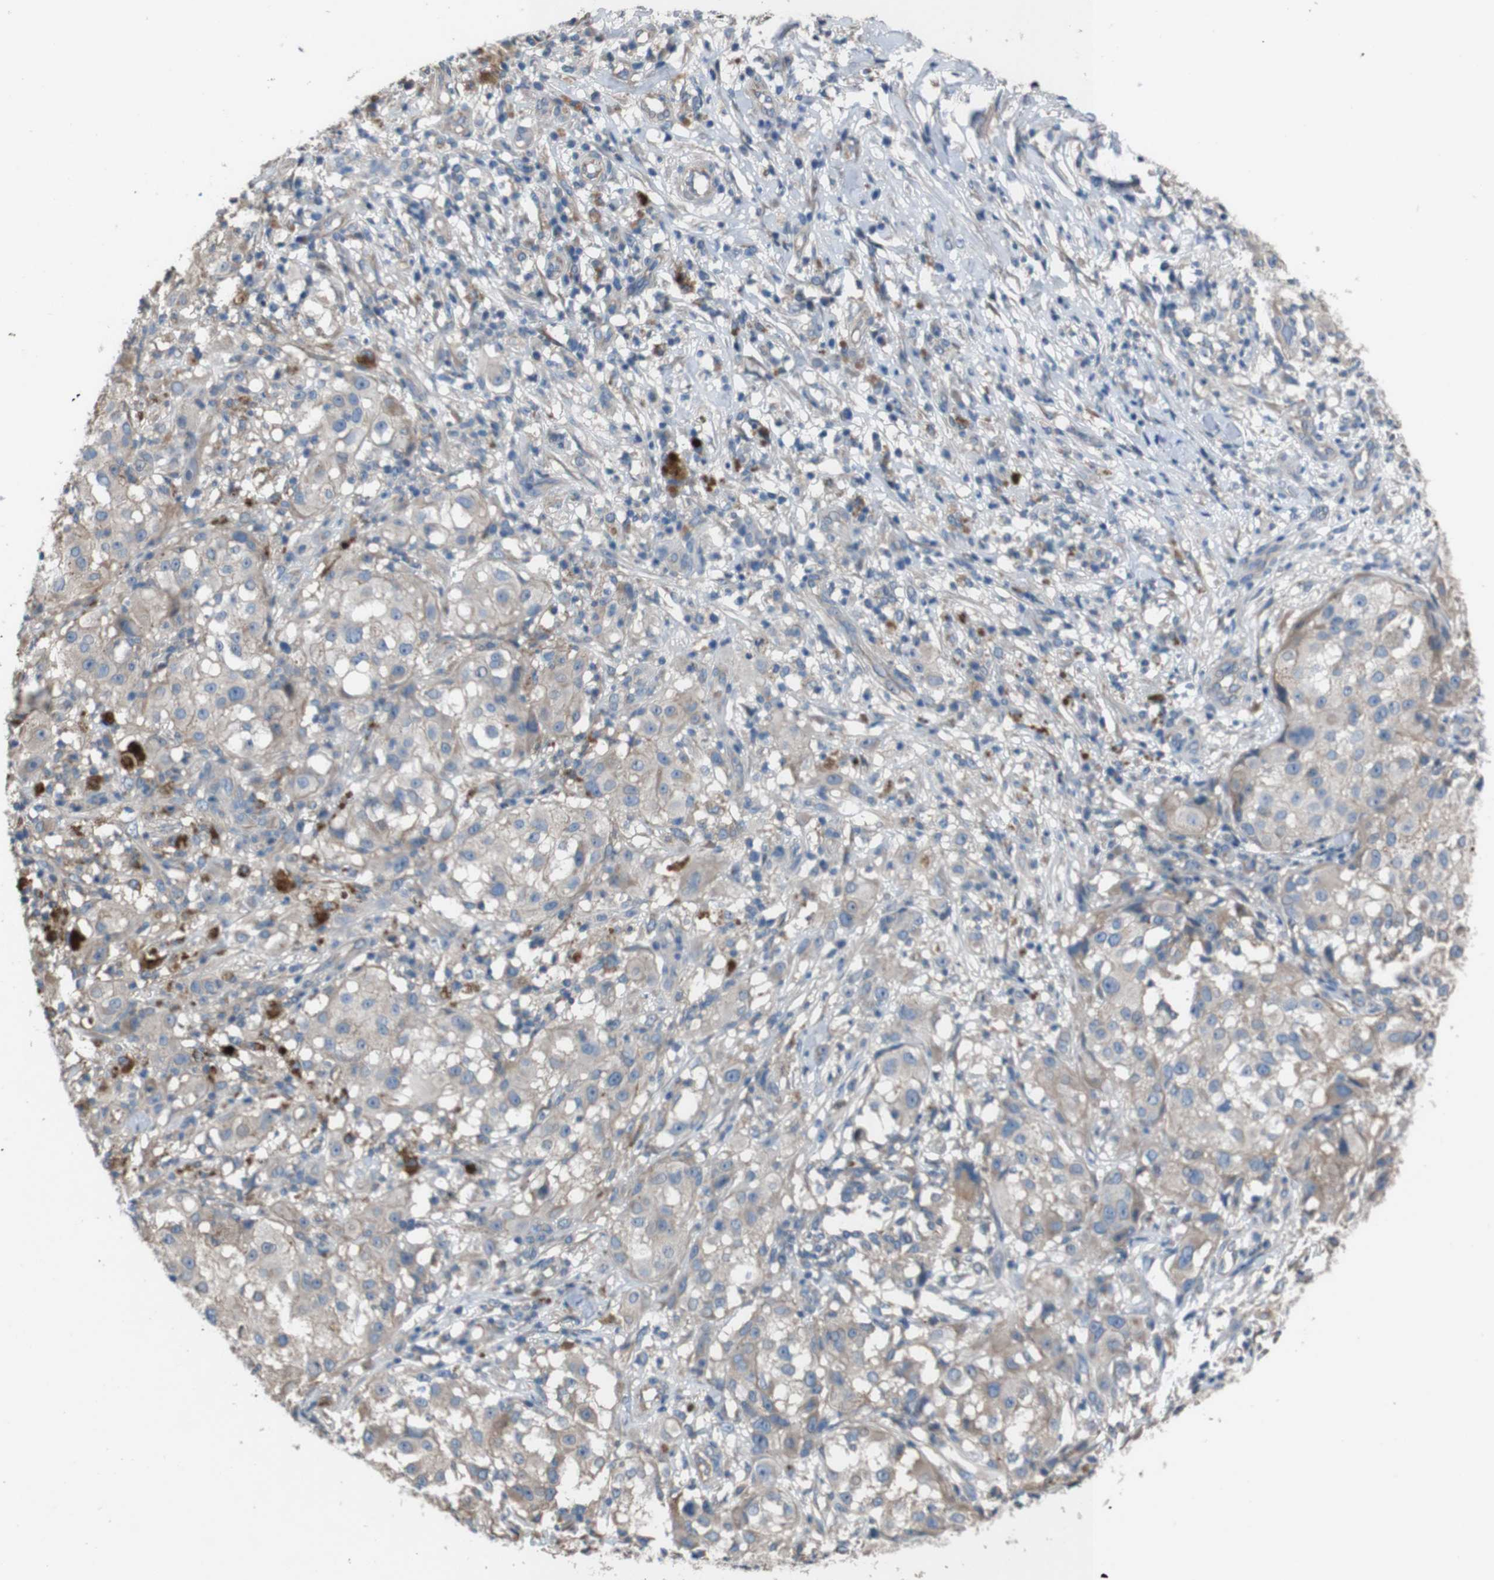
{"staining": {"intensity": "weak", "quantity": ">75%", "location": "cytoplasmic/membranous"}, "tissue": "melanoma", "cell_type": "Tumor cells", "image_type": "cancer", "snomed": [{"axis": "morphology", "description": "Necrosis, NOS"}, {"axis": "morphology", "description": "Malignant melanoma, NOS"}, {"axis": "topography", "description": "Skin"}], "caption": "High-magnification brightfield microscopy of malignant melanoma stained with DAB (brown) and counterstained with hematoxylin (blue). tumor cells exhibit weak cytoplasmic/membranous staining is appreciated in about>75% of cells. (DAB (3,3'-diaminobenzidine) IHC with brightfield microscopy, high magnification).", "gene": "NAALADL2", "patient": {"sex": "female", "age": 87}}